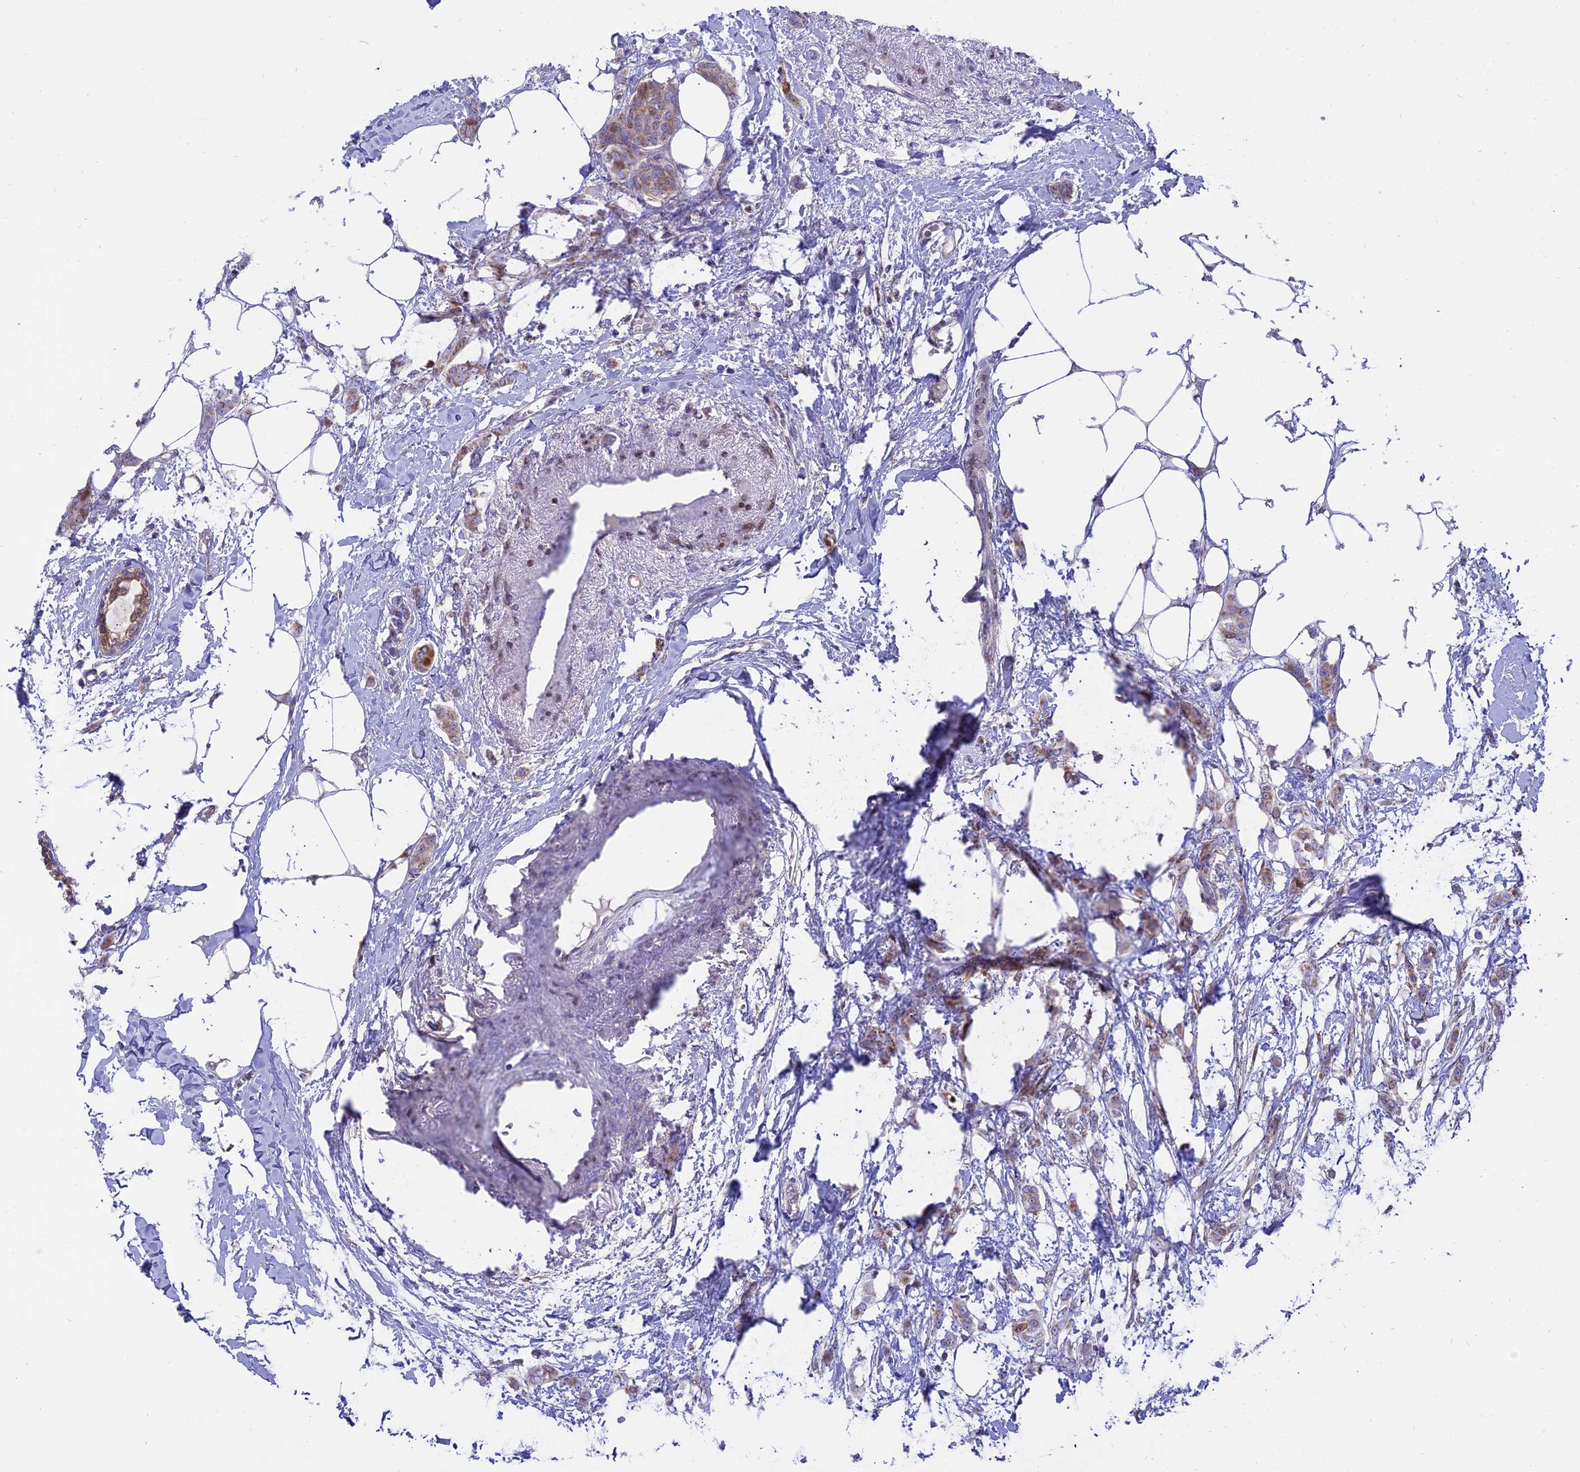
{"staining": {"intensity": "weak", "quantity": "<25%", "location": "cytoplasmic/membranous"}, "tissue": "breast cancer", "cell_type": "Tumor cells", "image_type": "cancer", "snomed": [{"axis": "morphology", "description": "Duct carcinoma"}, {"axis": "topography", "description": "Breast"}], "caption": "Tumor cells show no significant staining in infiltrating ductal carcinoma (breast).", "gene": "CENPV", "patient": {"sex": "female", "age": 72}}